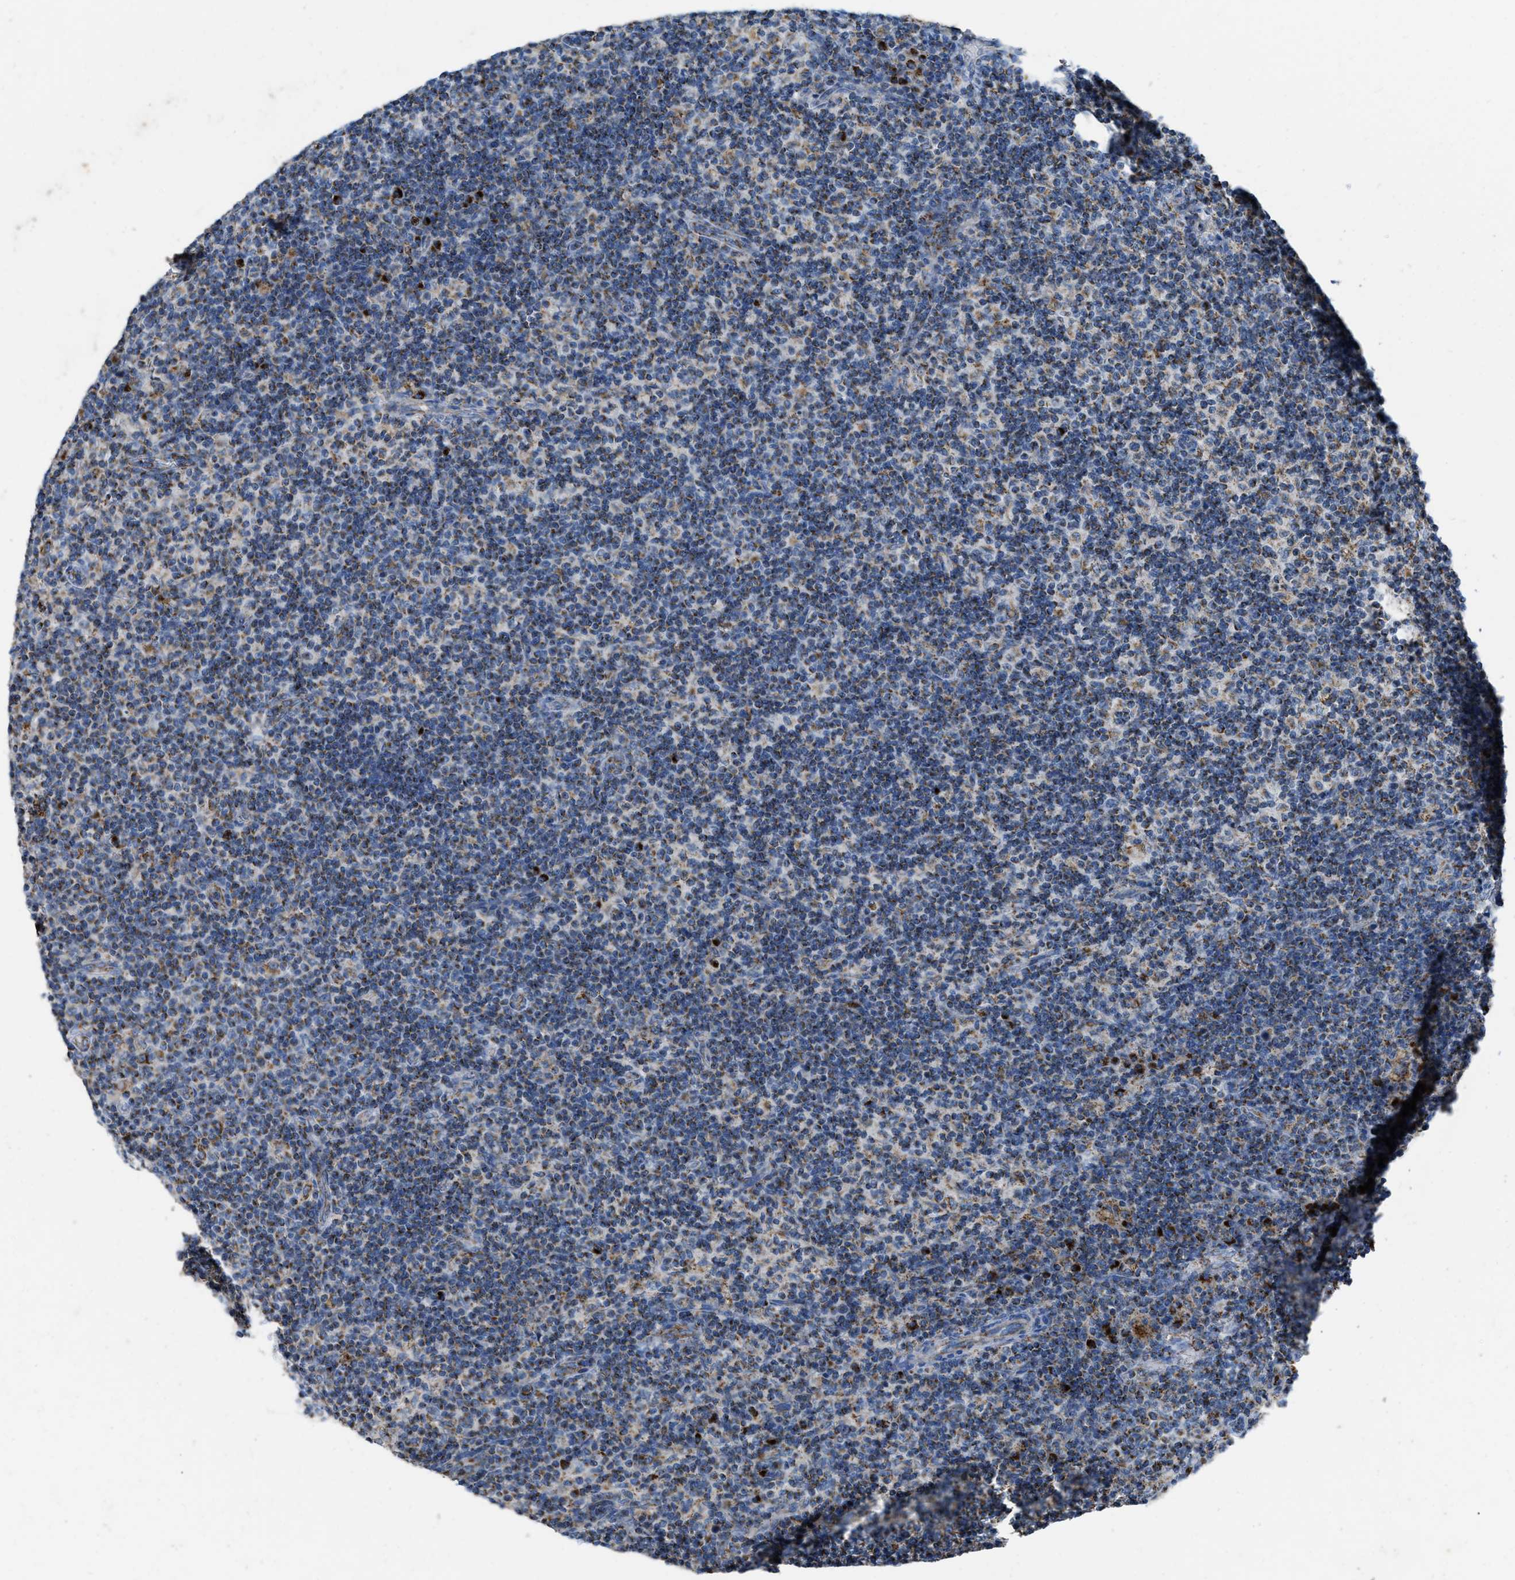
{"staining": {"intensity": "strong", "quantity": "25%-75%", "location": "cytoplasmic/membranous"}, "tissue": "lymph node", "cell_type": "Germinal center cells", "image_type": "normal", "snomed": [{"axis": "morphology", "description": "Normal tissue, NOS"}, {"axis": "morphology", "description": "Inflammation, NOS"}, {"axis": "topography", "description": "Lymph node"}], "caption": "Unremarkable lymph node was stained to show a protein in brown. There is high levels of strong cytoplasmic/membranous expression in about 25%-75% of germinal center cells.", "gene": "ETFB", "patient": {"sex": "male", "age": 55}}